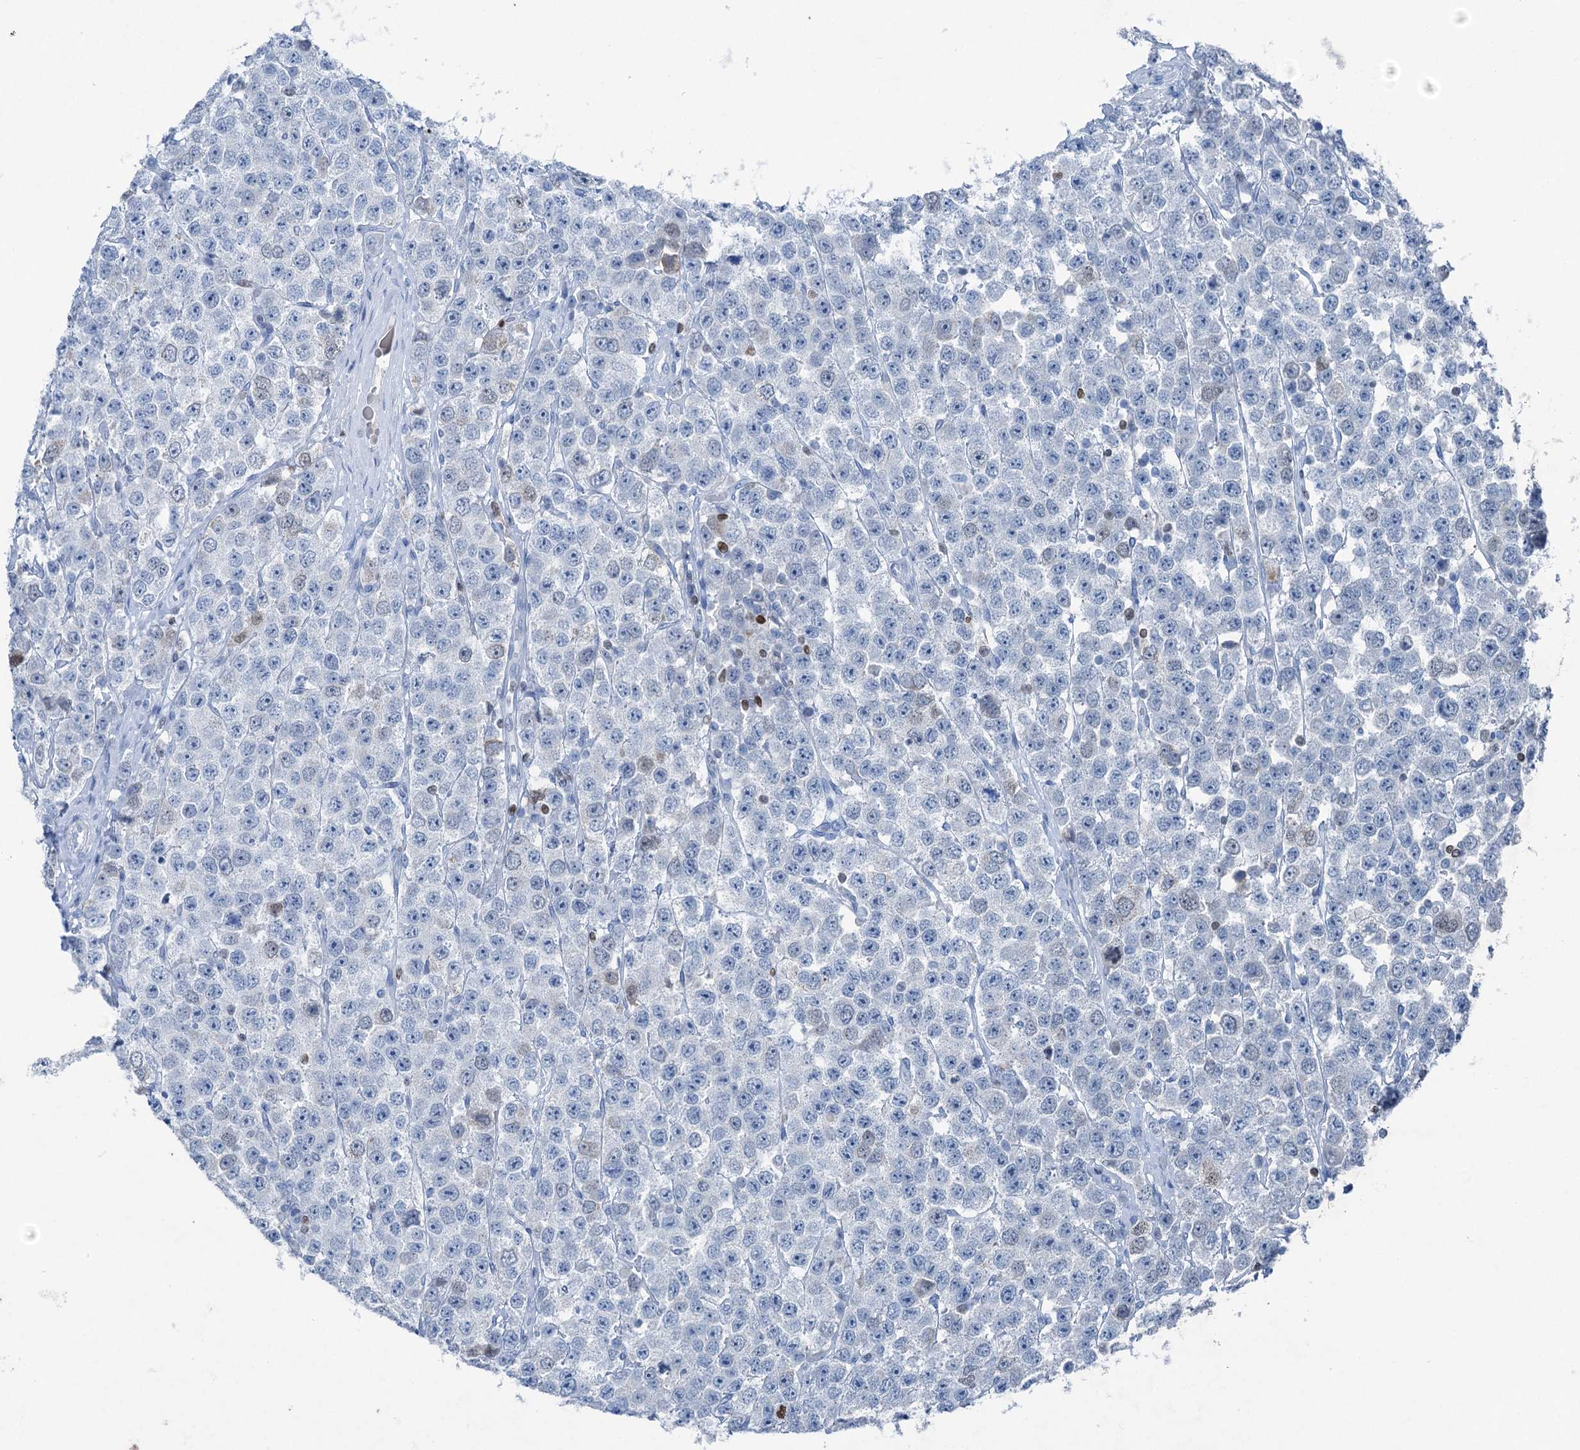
{"staining": {"intensity": "negative", "quantity": "none", "location": "none"}, "tissue": "testis cancer", "cell_type": "Tumor cells", "image_type": "cancer", "snomed": [{"axis": "morphology", "description": "Seminoma, NOS"}, {"axis": "topography", "description": "Testis"}], "caption": "Immunohistochemical staining of testis cancer demonstrates no significant positivity in tumor cells.", "gene": "ELP4", "patient": {"sex": "male", "age": 28}}